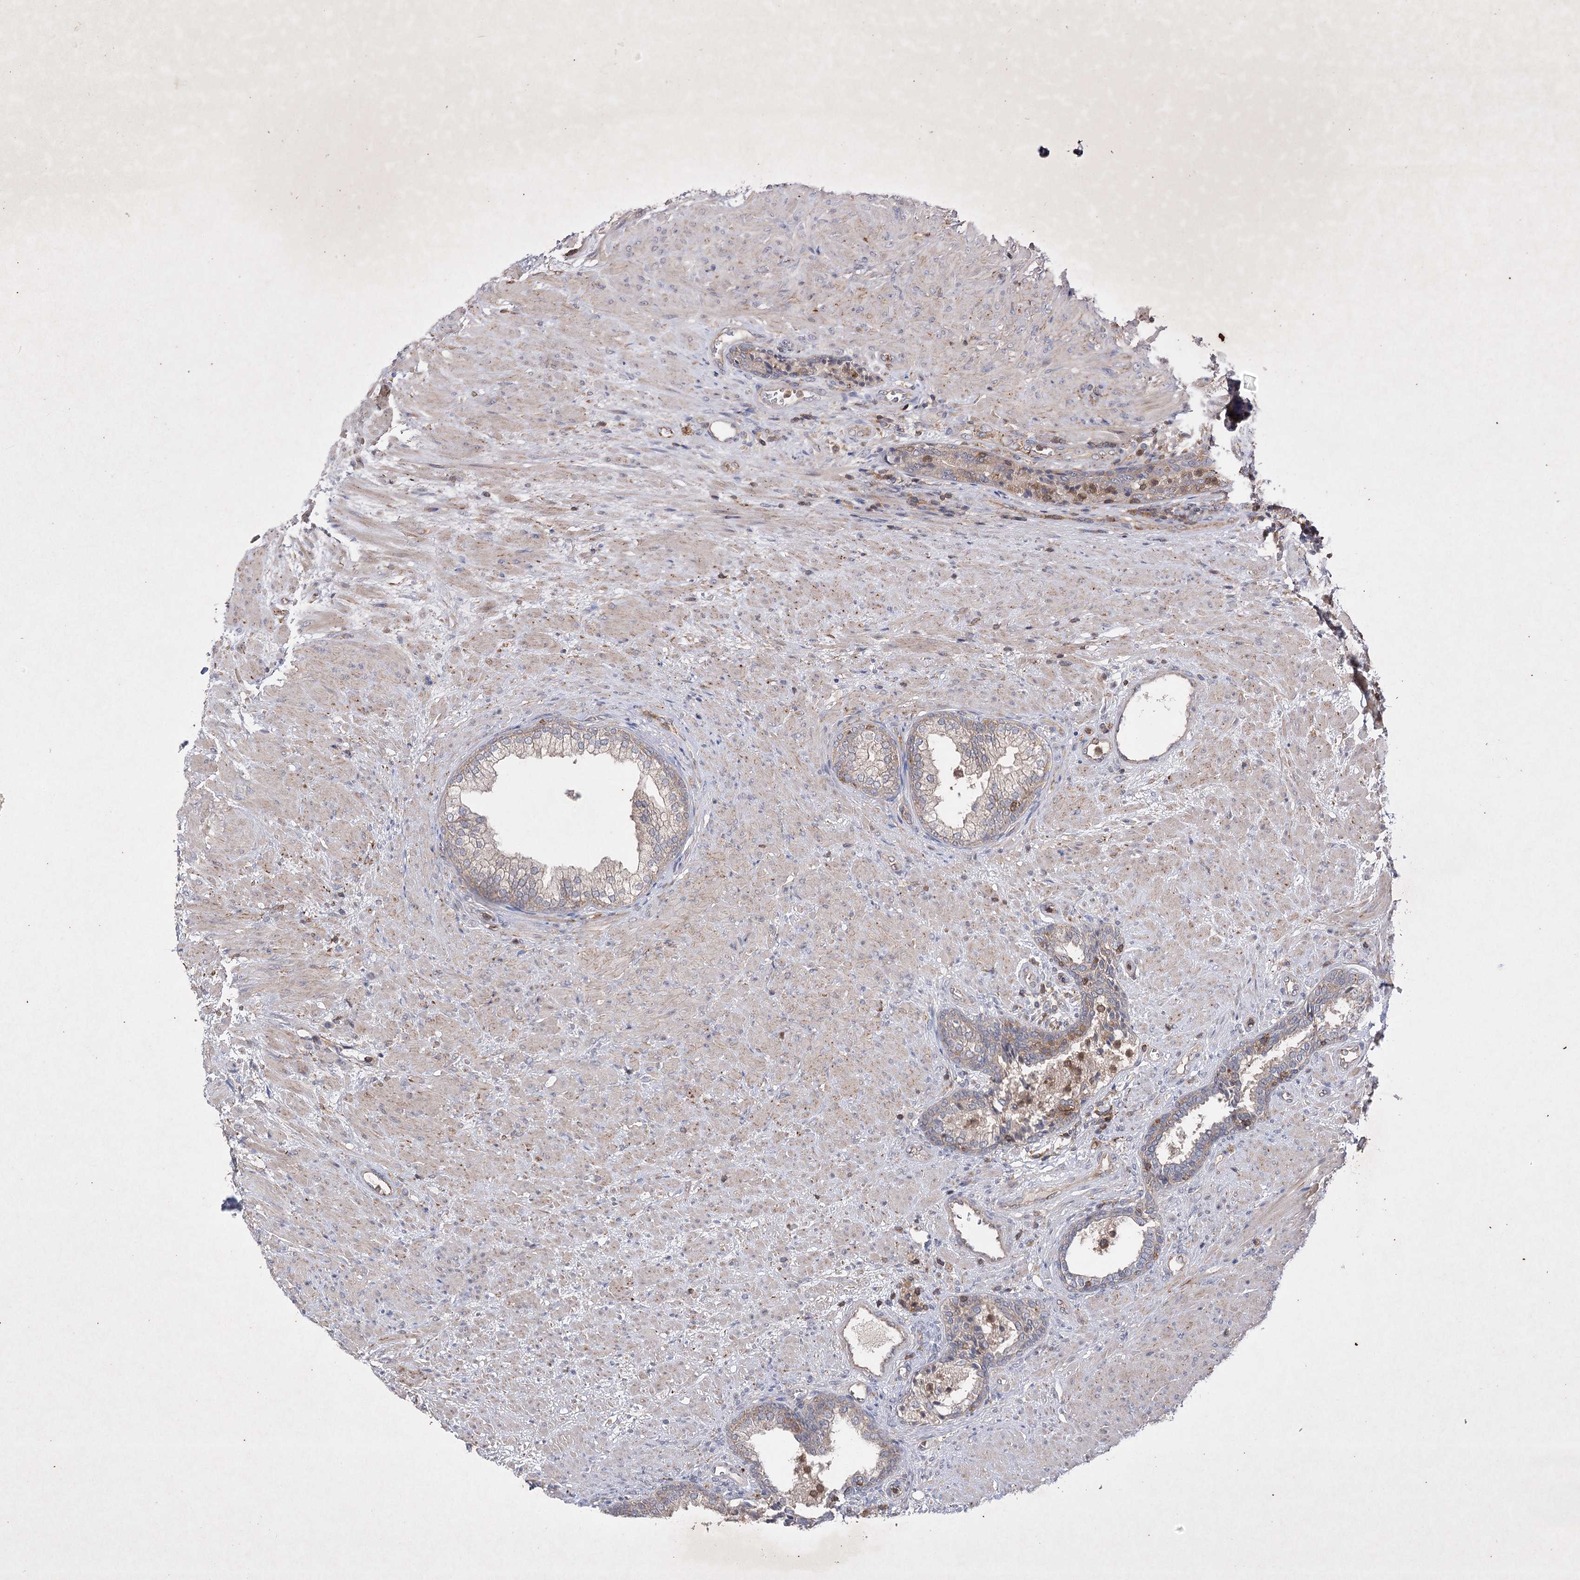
{"staining": {"intensity": "weak", "quantity": "25%-75%", "location": "cytoplasmic/membranous"}, "tissue": "prostate", "cell_type": "Glandular cells", "image_type": "normal", "snomed": [{"axis": "morphology", "description": "Normal tissue, NOS"}, {"axis": "topography", "description": "Prostate"}], "caption": "Immunohistochemistry of normal human prostate exhibits low levels of weak cytoplasmic/membranous positivity in about 25%-75% of glandular cells.", "gene": "BCR", "patient": {"sex": "male", "age": 76}}